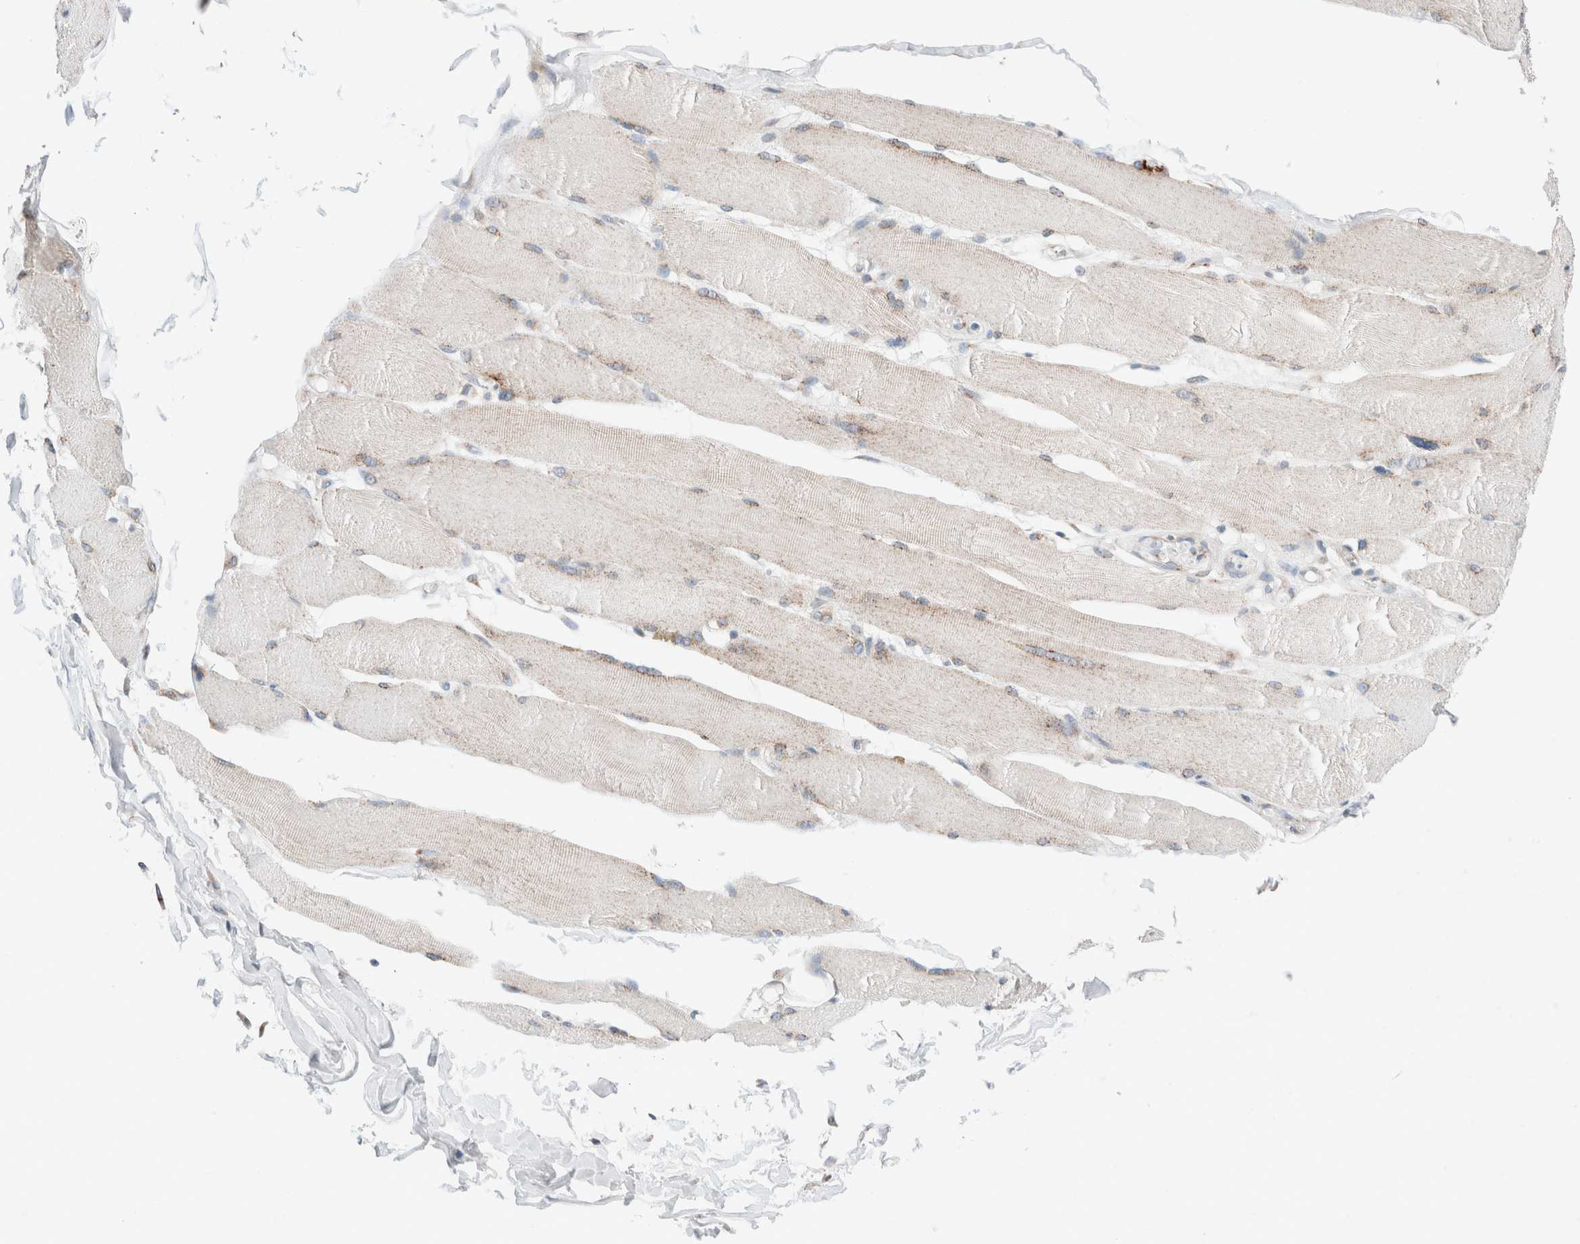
{"staining": {"intensity": "weak", "quantity": "<25%", "location": "cytoplasmic/membranous"}, "tissue": "skeletal muscle", "cell_type": "Myocytes", "image_type": "normal", "snomed": [{"axis": "morphology", "description": "Normal tissue, NOS"}, {"axis": "topography", "description": "Skin"}, {"axis": "topography", "description": "Skeletal muscle"}], "caption": "High power microscopy image of an immunohistochemistry histopathology image of normal skeletal muscle, revealing no significant staining in myocytes.", "gene": "CASC3", "patient": {"sex": "male", "age": 83}}